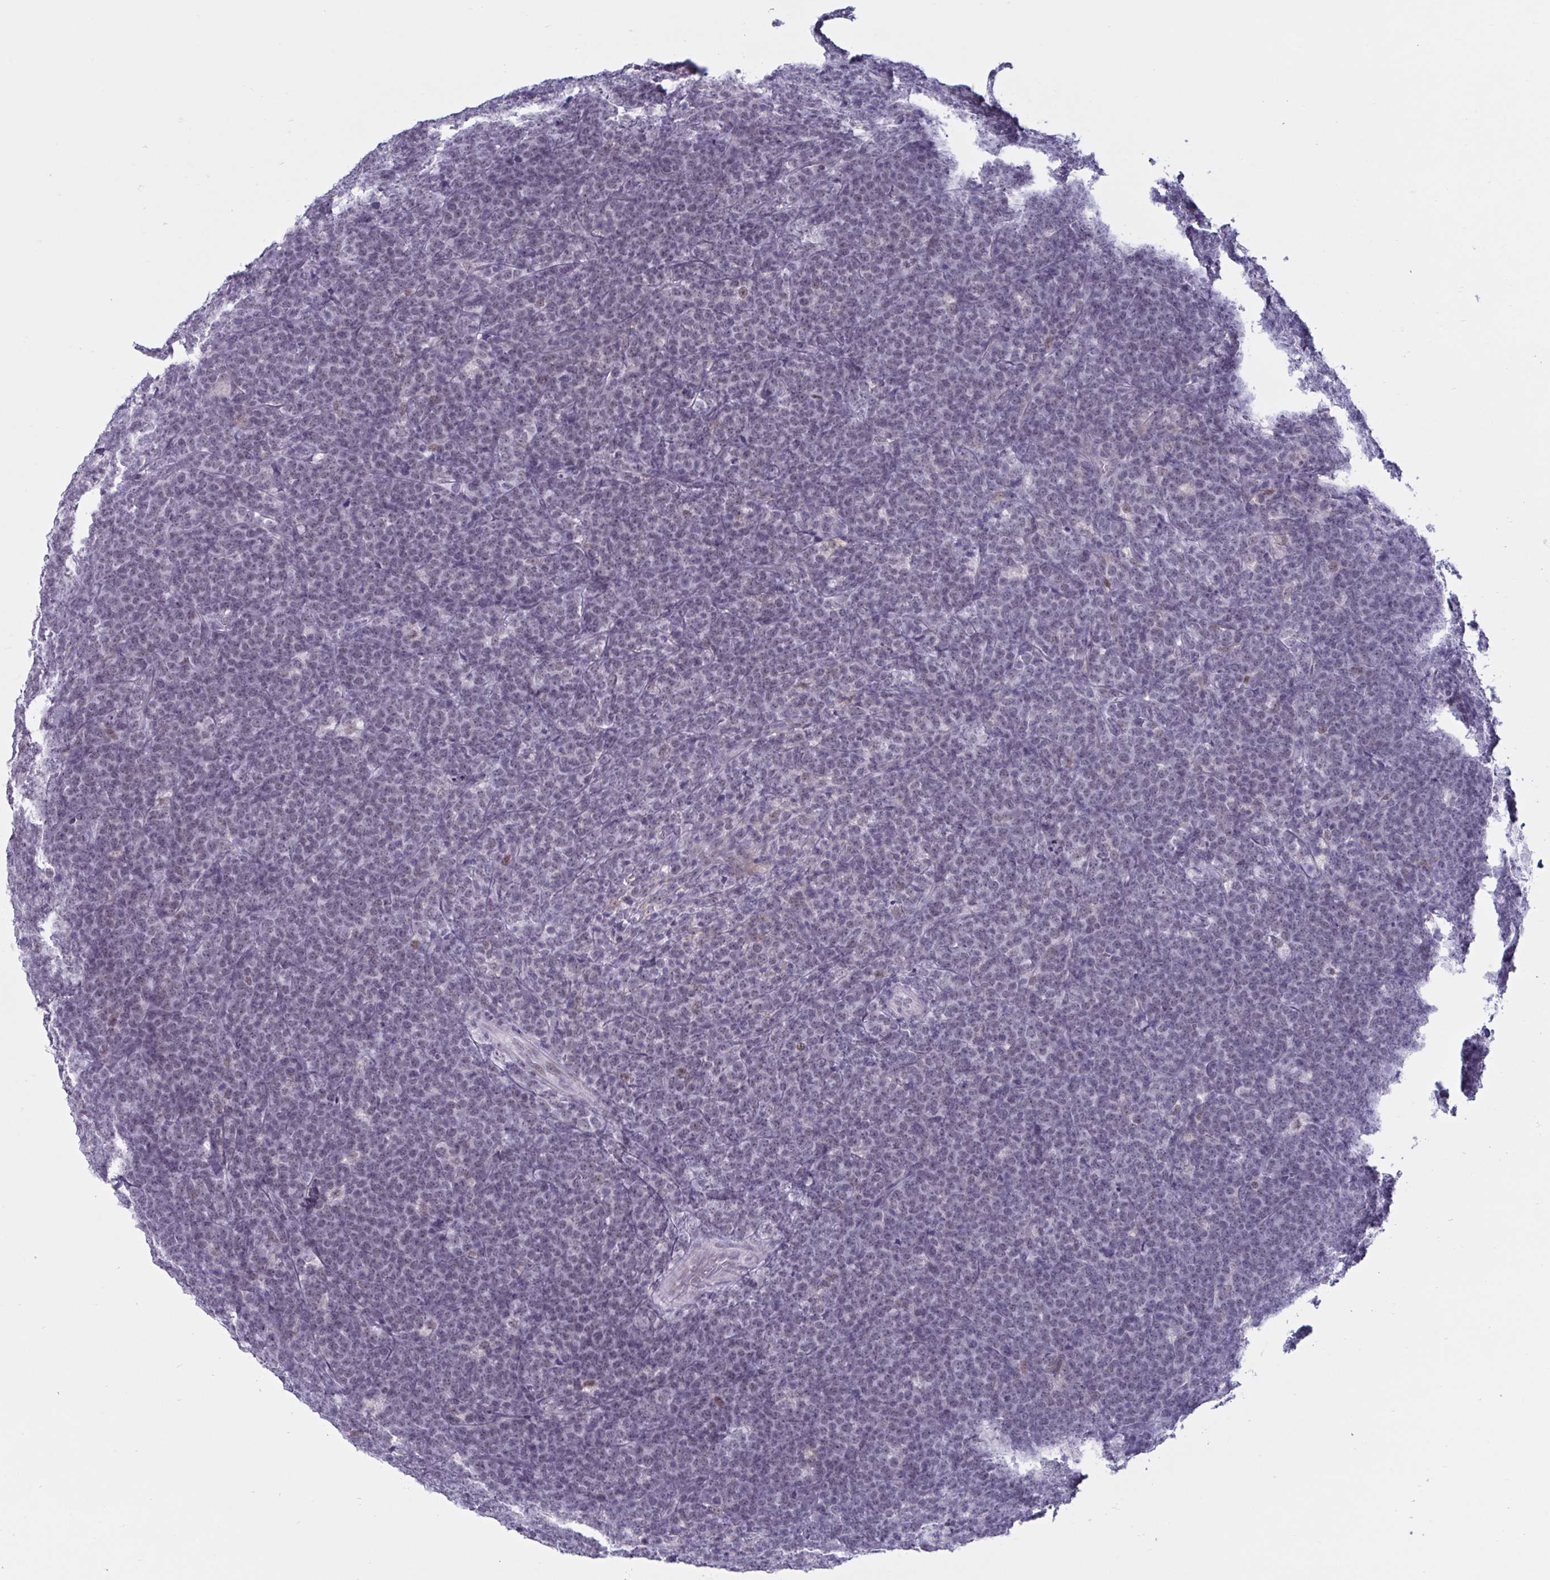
{"staining": {"intensity": "weak", "quantity": "<25%", "location": "nuclear"}, "tissue": "lymphoma", "cell_type": "Tumor cells", "image_type": "cancer", "snomed": [{"axis": "morphology", "description": "Malignant lymphoma, non-Hodgkin's type, High grade"}, {"axis": "topography", "description": "Small intestine"}, {"axis": "topography", "description": "Colon"}], "caption": "This is an immunohistochemistry (IHC) micrograph of human lymphoma. There is no expression in tumor cells.", "gene": "MSMB", "patient": {"sex": "male", "age": 8}}